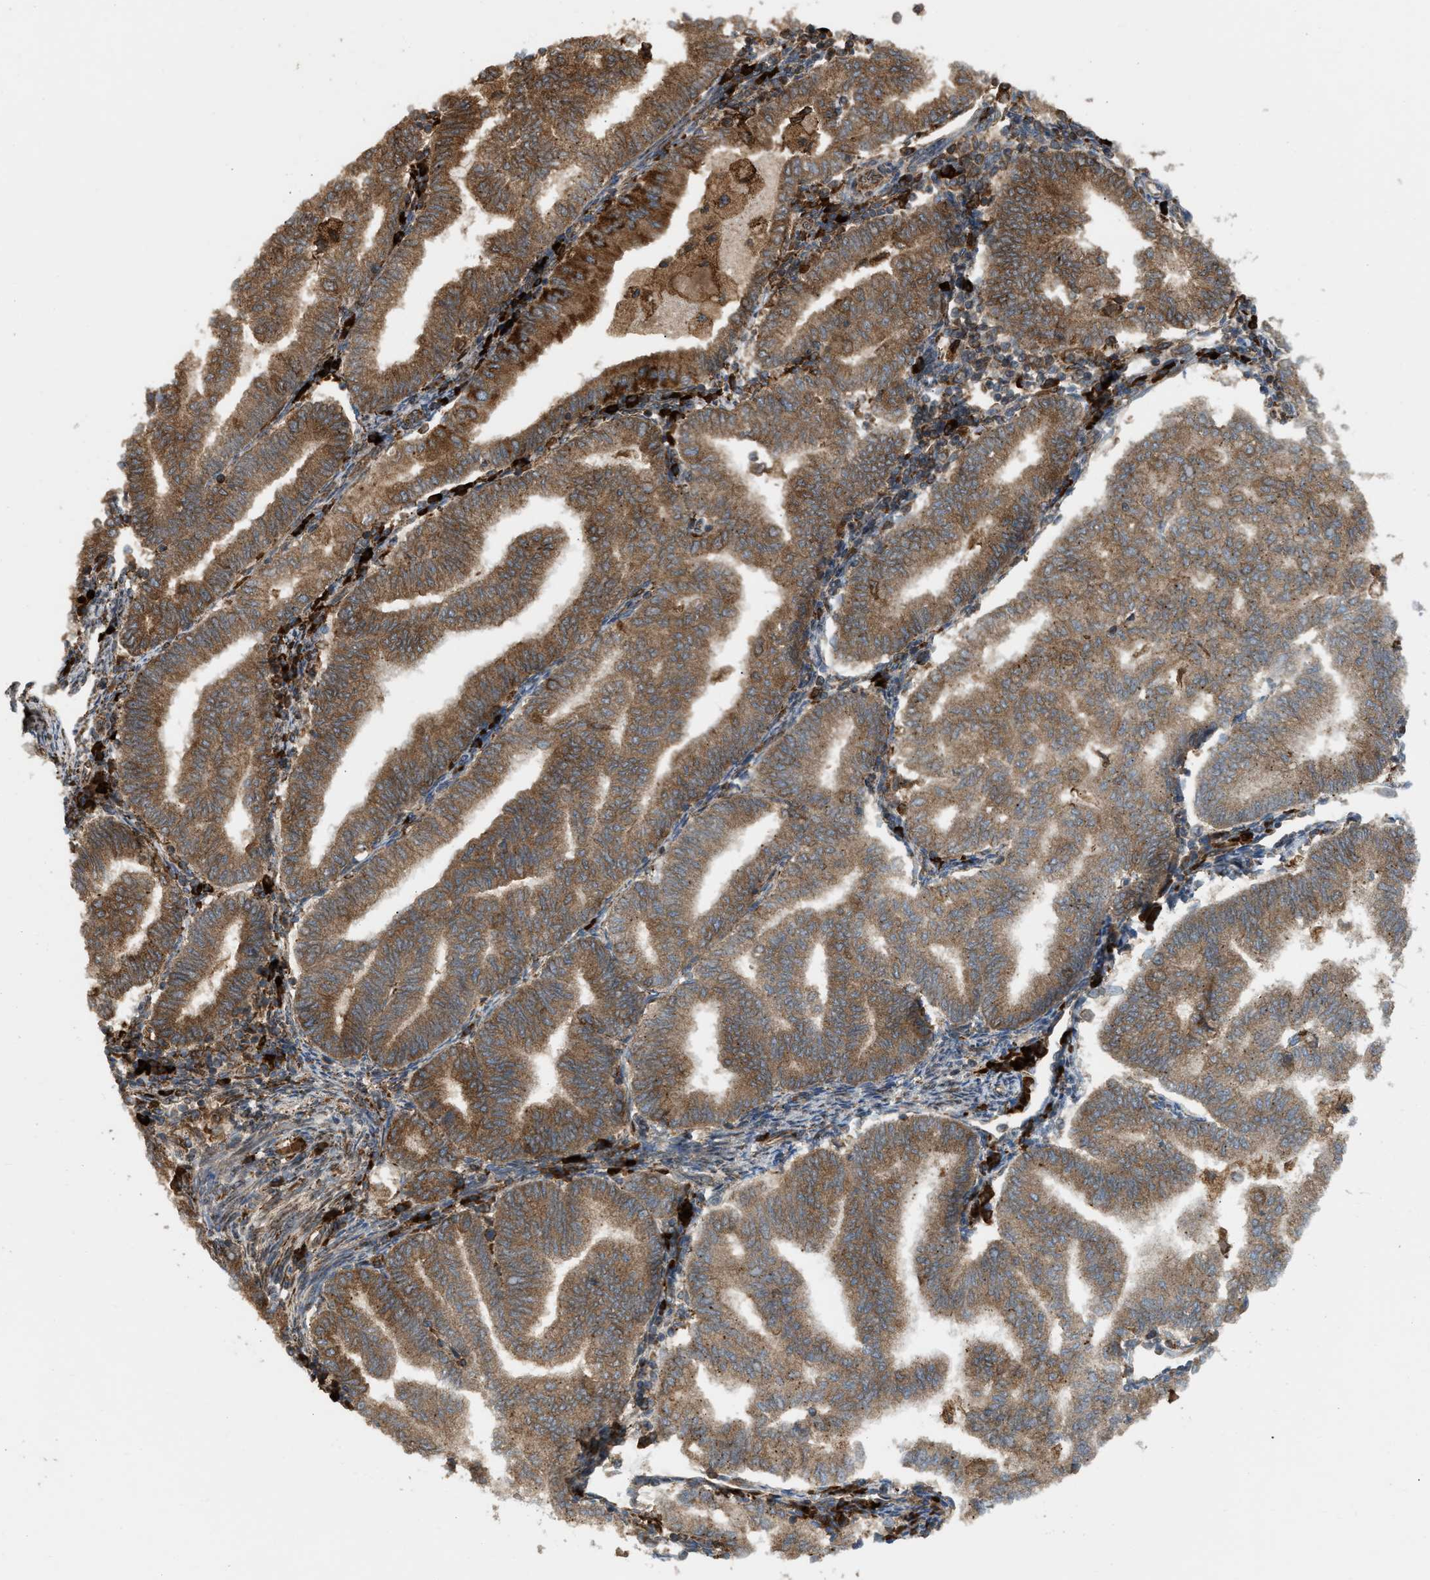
{"staining": {"intensity": "strong", "quantity": ">75%", "location": "cytoplasmic/membranous"}, "tissue": "endometrial cancer", "cell_type": "Tumor cells", "image_type": "cancer", "snomed": [{"axis": "morphology", "description": "Polyp, NOS"}, {"axis": "morphology", "description": "Adenocarcinoma, NOS"}, {"axis": "morphology", "description": "Adenoma, NOS"}, {"axis": "topography", "description": "Endometrium"}], "caption": "Tumor cells reveal high levels of strong cytoplasmic/membranous positivity in about >75% of cells in adenoma (endometrial).", "gene": "BAIAP2L1", "patient": {"sex": "female", "age": 79}}